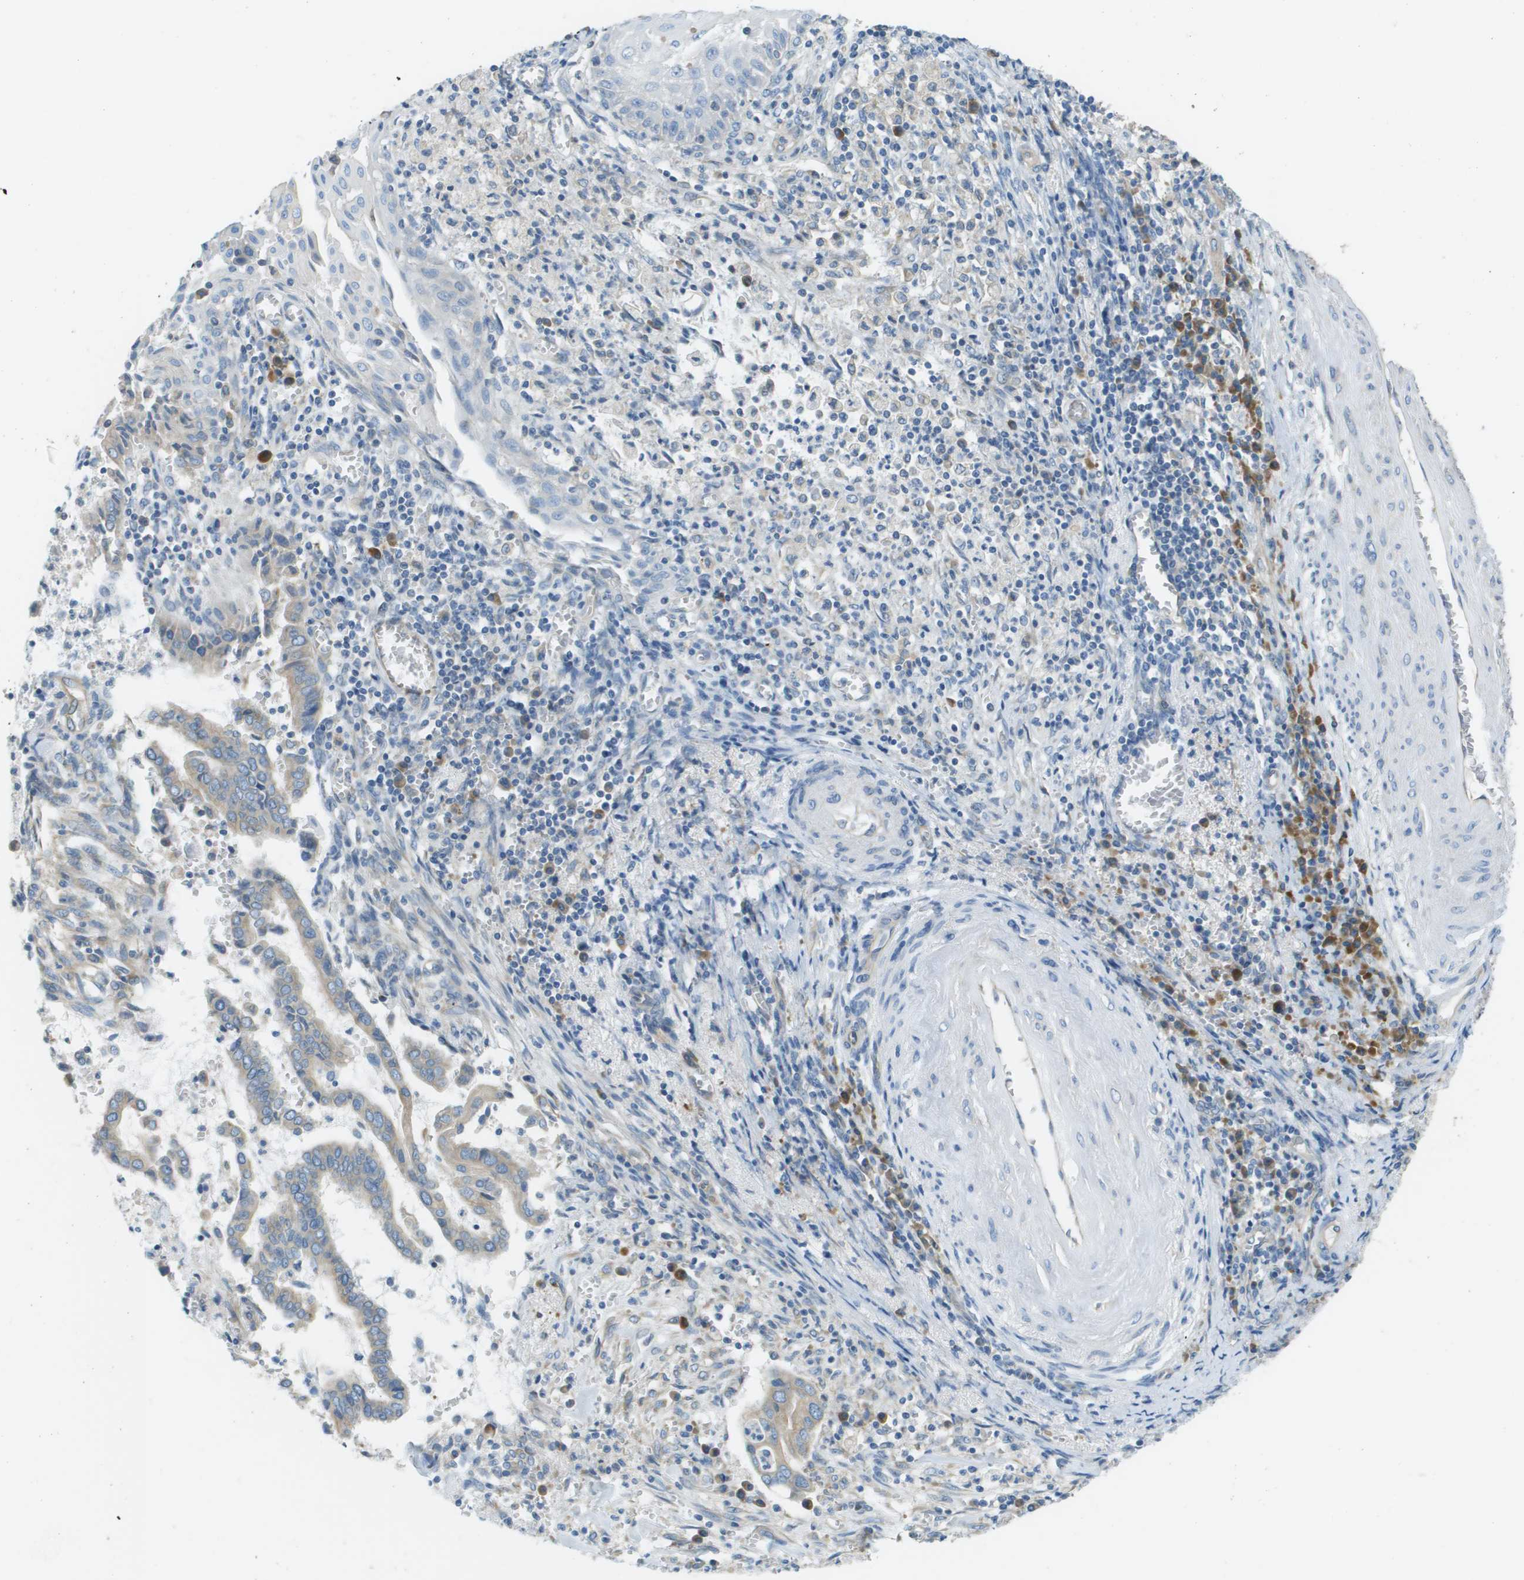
{"staining": {"intensity": "weak", "quantity": "<25%", "location": "cytoplasmic/membranous"}, "tissue": "cervical cancer", "cell_type": "Tumor cells", "image_type": "cancer", "snomed": [{"axis": "morphology", "description": "Adenocarcinoma, NOS"}, {"axis": "topography", "description": "Cervix"}], "caption": "An immunohistochemistry (IHC) image of cervical cancer is shown. There is no staining in tumor cells of cervical cancer.", "gene": "DNAJB11", "patient": {"sex": "female", "age": 44}}